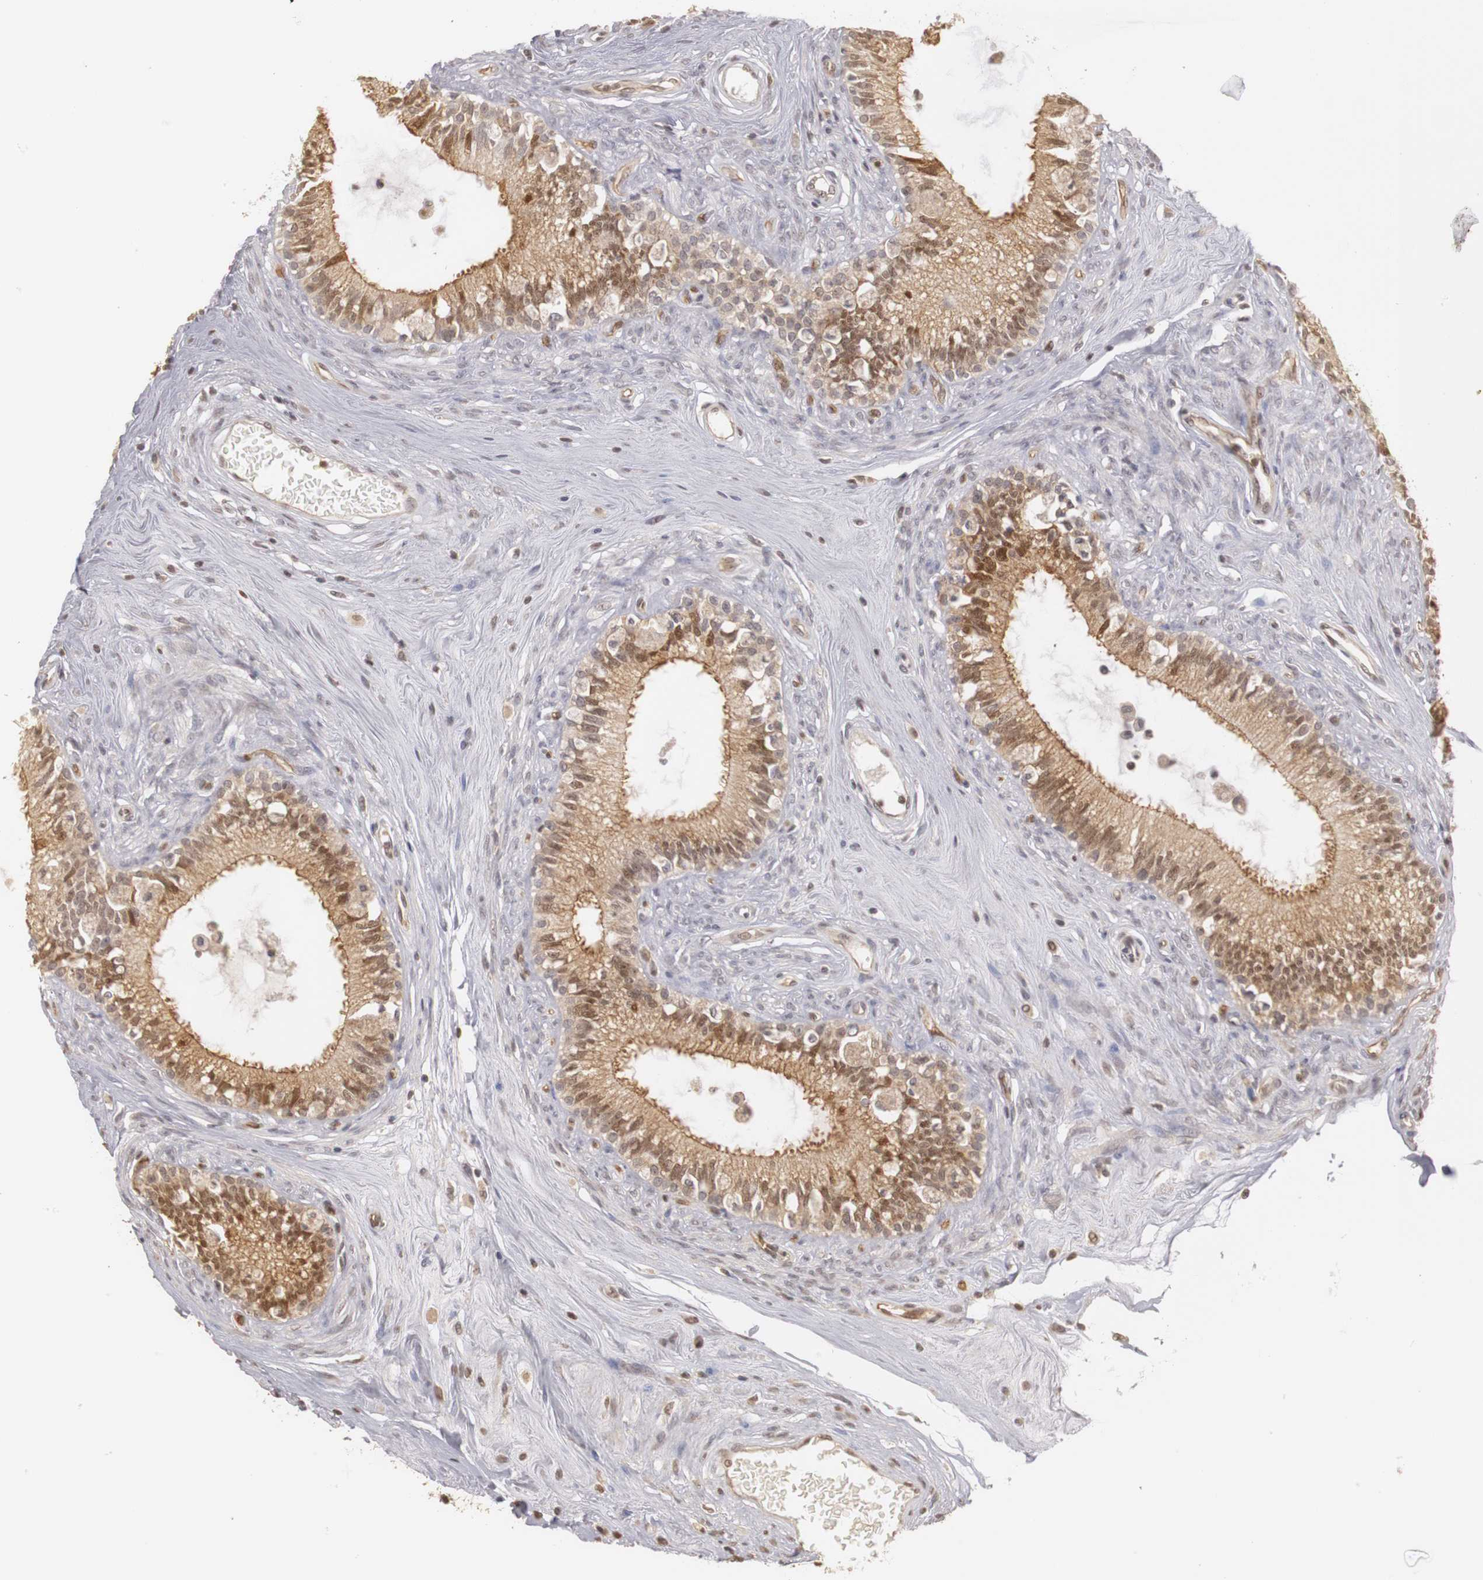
{"staining": {"intensity": "moderate", "quantity": ">75%", "location": "cytoplasmic/membranous,nuclear"}, "tissue": "epididymis", "cell_type": "Glandular cells", "image_type": "normal", "snomed": [{"axis": "morphology", "description": "Normal tissue, NOS"}, {"axis": "morphology", "description": "Inflammation, NOS"}, {"axis": "topography", "description": "Epididymis"}], "caption": "Glandular cells demonstrate moderate cytoplasmic/membranous,nuclear staining in about >75% of cells in benign epididymis. The protein of interest is stained brown, and the nuclei are stained in blue (DAB IHC with brightfield microscopy, high magnification).", "gene": "PLEKHA1", "patient": {"sex": "male", "age": 84}}